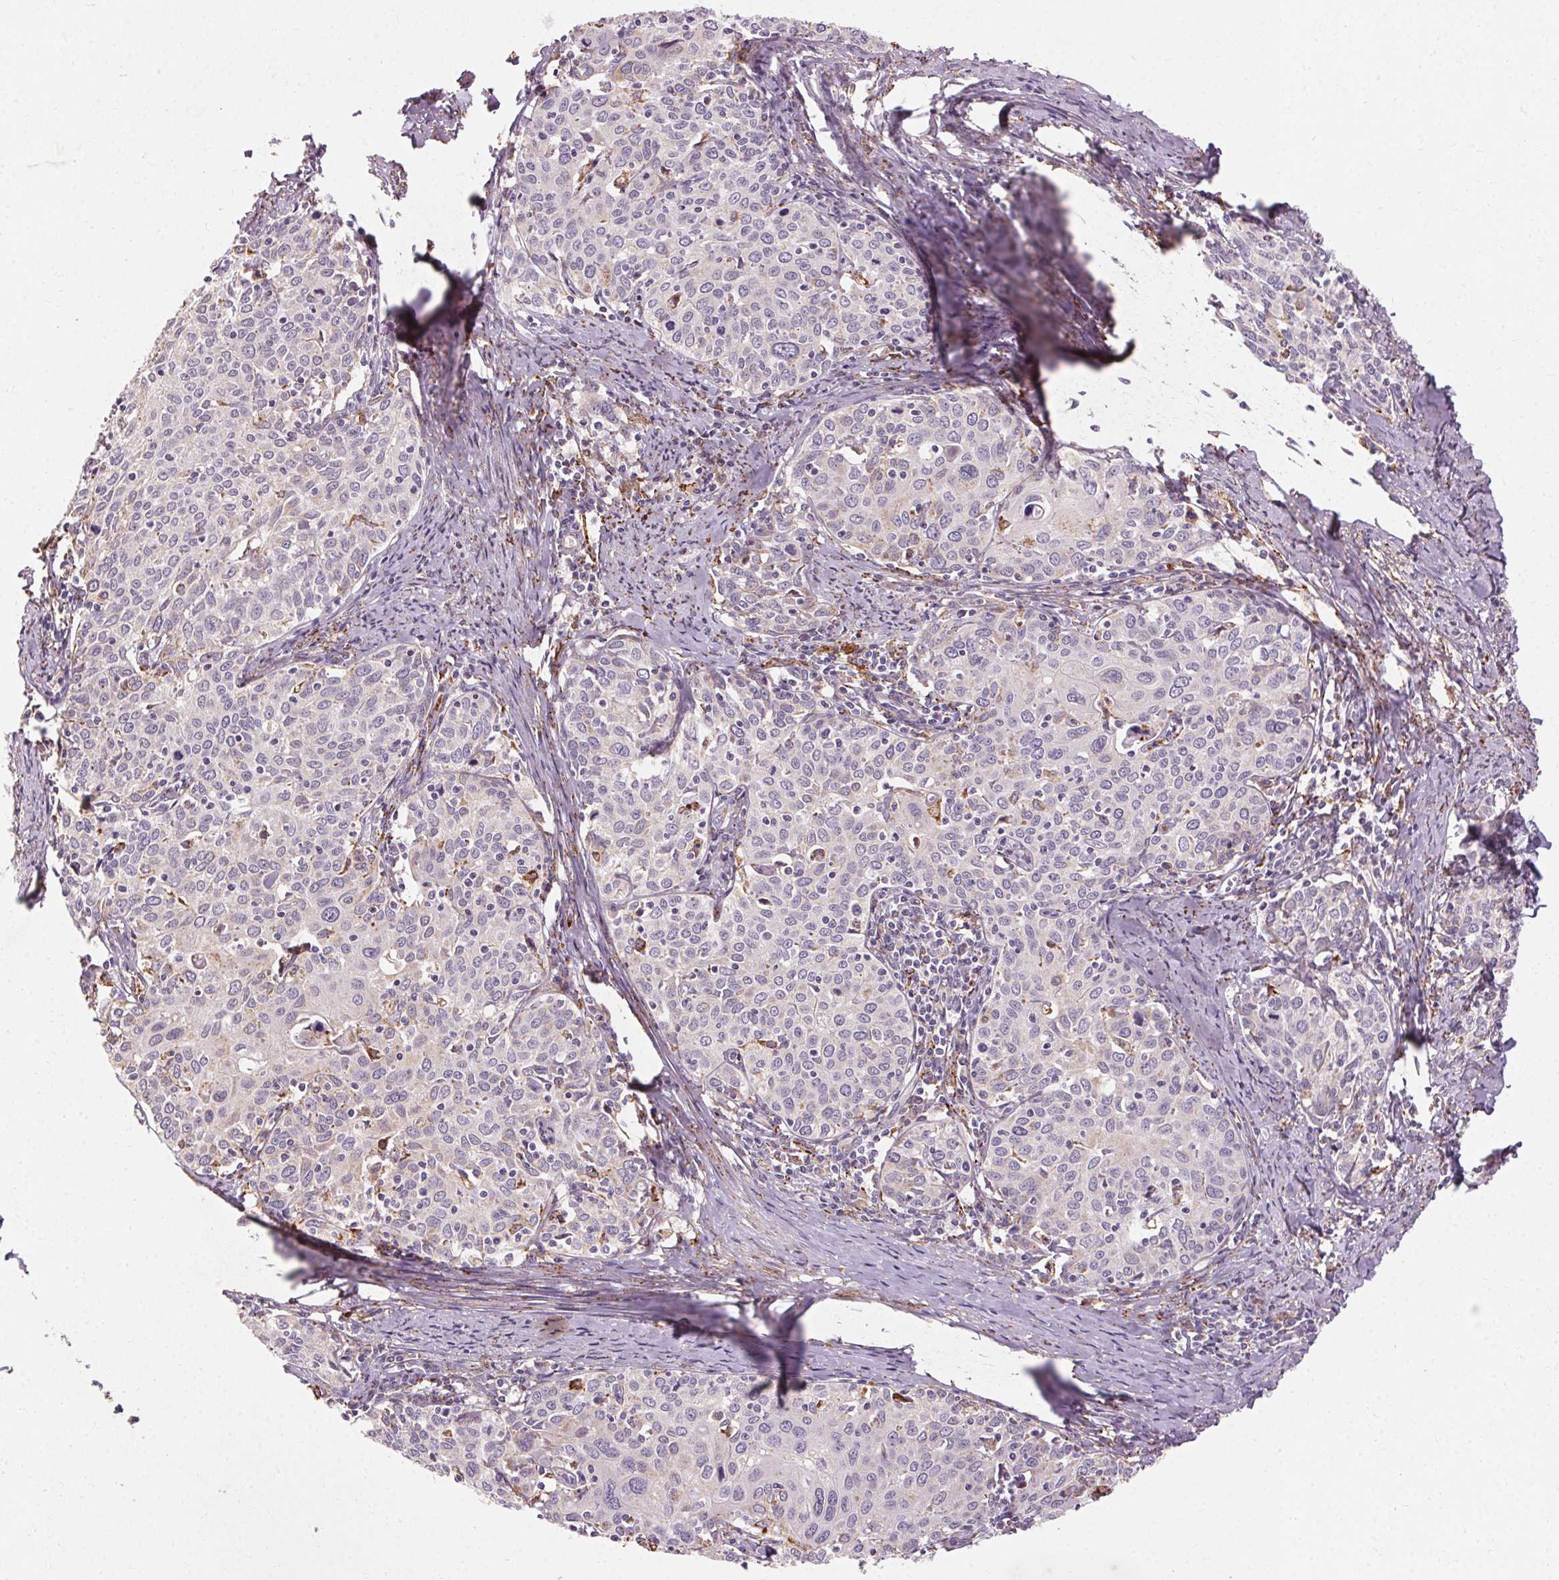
{"staining": {"intensity": "negative", "quantity": "none", "location": "none"}, "tissue": "cervical cancer", "cell_type": "Tumor cells", "image_type": "cancer", "snomed": [{"axis": "morphology", "description": "Squamous cell carcinoma, NOS"}, {"axis": "topography", "description": "Cervix"}], "caption": "This is an immunohistochemistry image of human cervical cancer. There is no staining in tumor cells.", "gene": "REP15", "patient": {"sex": "female", "age": 62}}